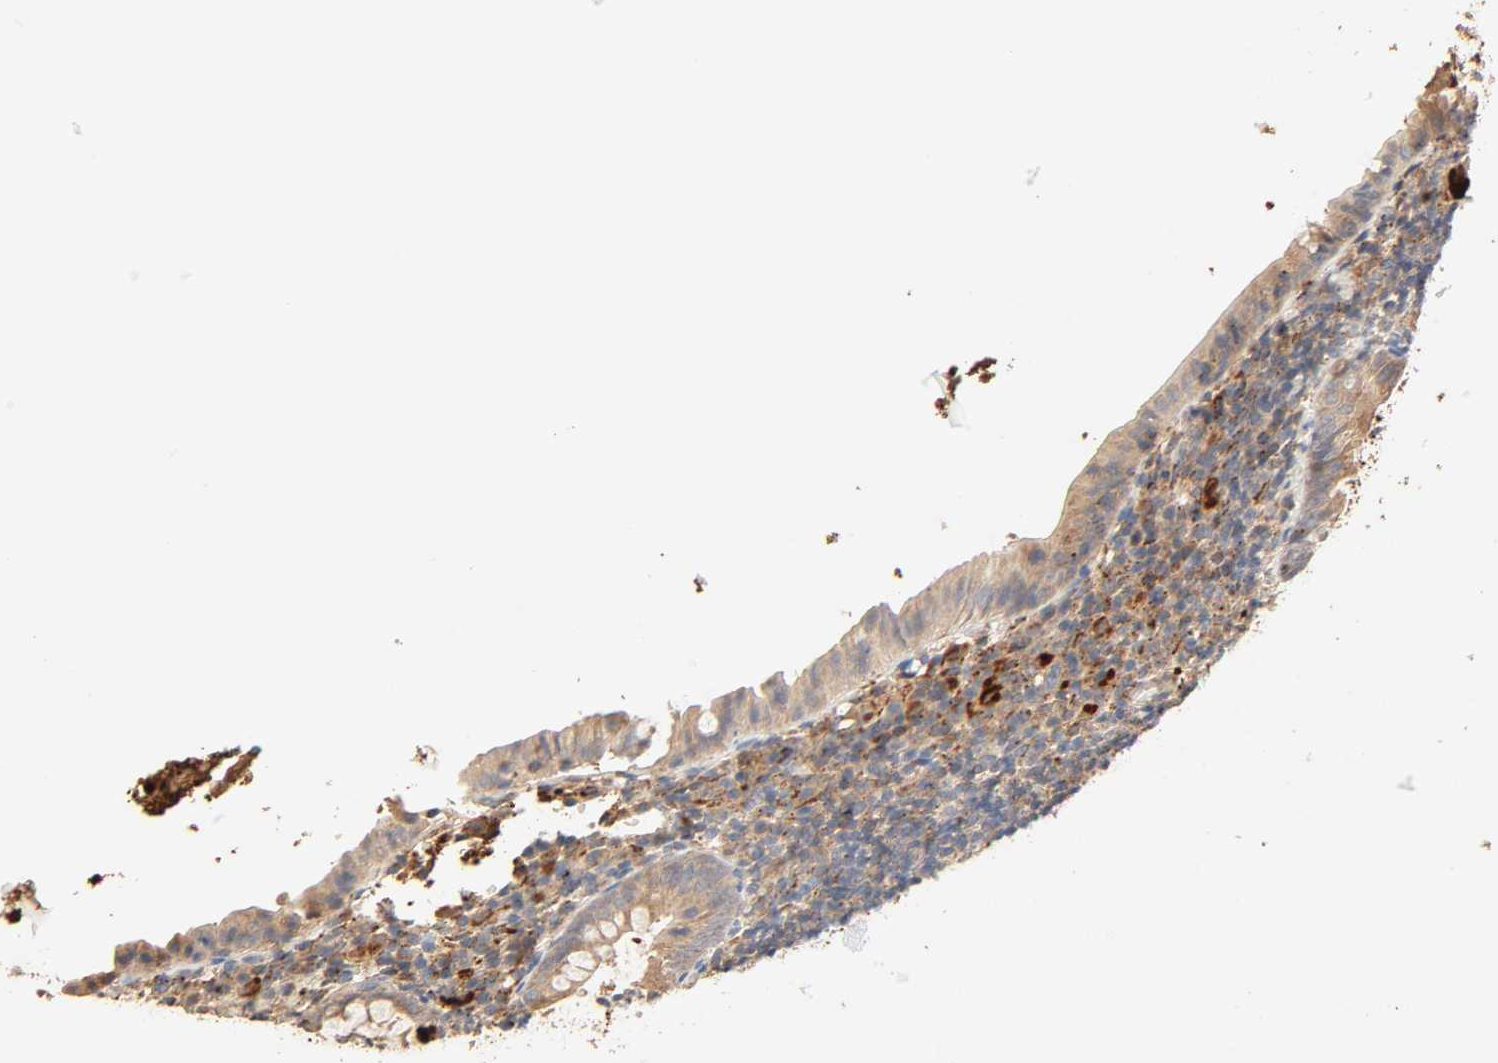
{"staining": {"intensity": "moderate", "quantity": ">75%", "location": "cytoplasmic/membranous"}, "tissue": "appendix", "cell_type": "Glandular cells", "image_type": "normal", "snomed": [{"axis": "morphology", "description": "Normal tissue, NOS"}, {"axis": "topography", "description": "Appendix"}], "caption": "This is an image of IHC staining of normal appendix, which shows moderate staining in the cytoplasmic/membranous of glandular cells.", "gene": "MAPK6", "patient": {"sex": "female", "age": 10}}